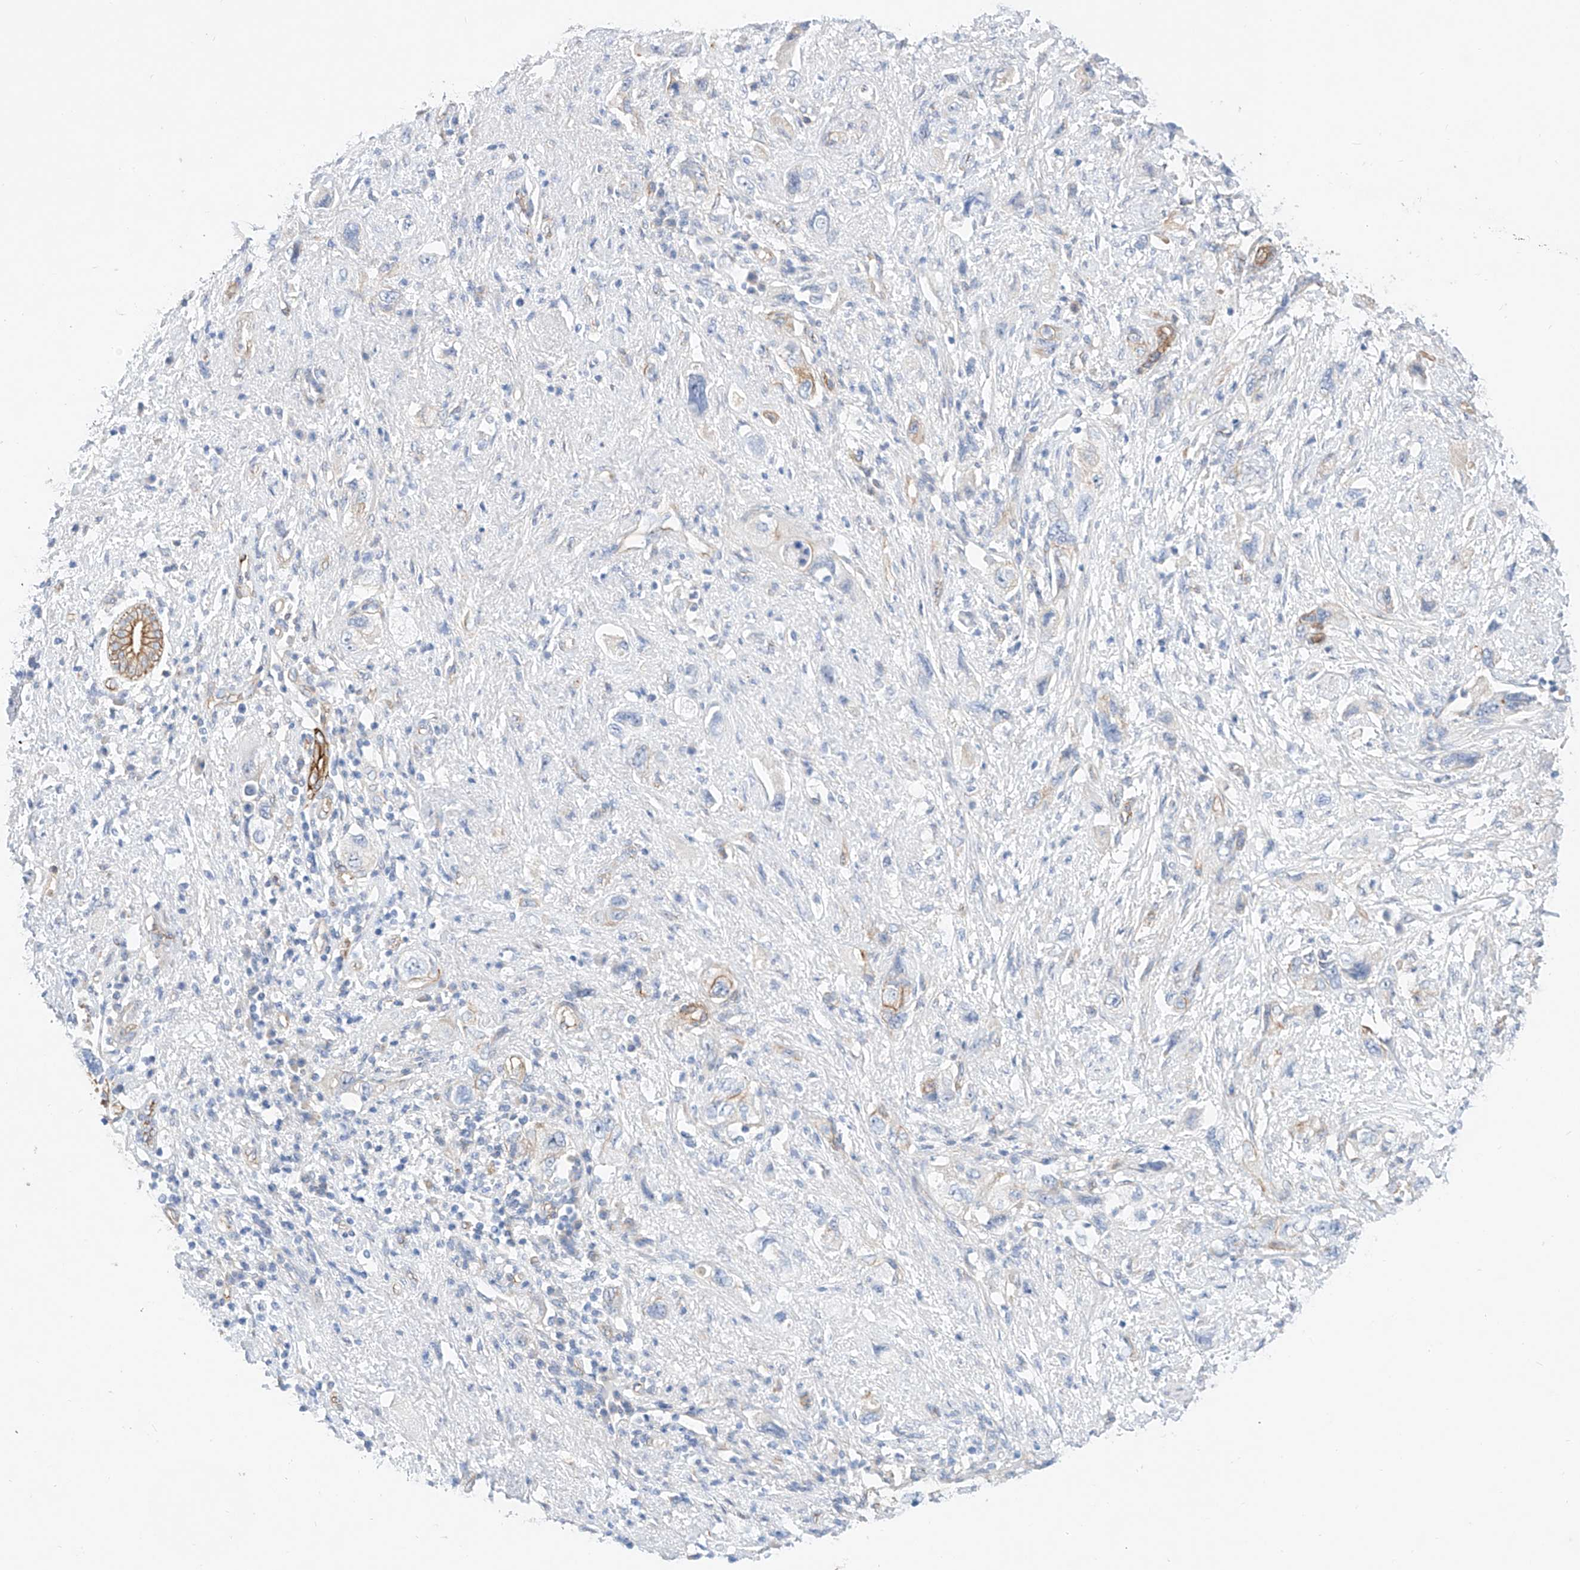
{"staining": {"intensity": "negative", "quantity": "none", "location": "none"}, "tissue": "pancreatic cancer", "cell_type": "Tumor cells", "image_type": "cancer", "snomed": [{"axis": "morphology", "description": "Adenocarcinoma, NOS"}, {"axis": "topography", "description": "Pancreas"}], "caption": "DAB (3,3'-diaminobenzidine) immunohistochemical staining of human pancreatic cancer exhibits no significant expression in tumor cells.", "gene": "SBSPON", "patient": {"sex": "female", "age": 73}}